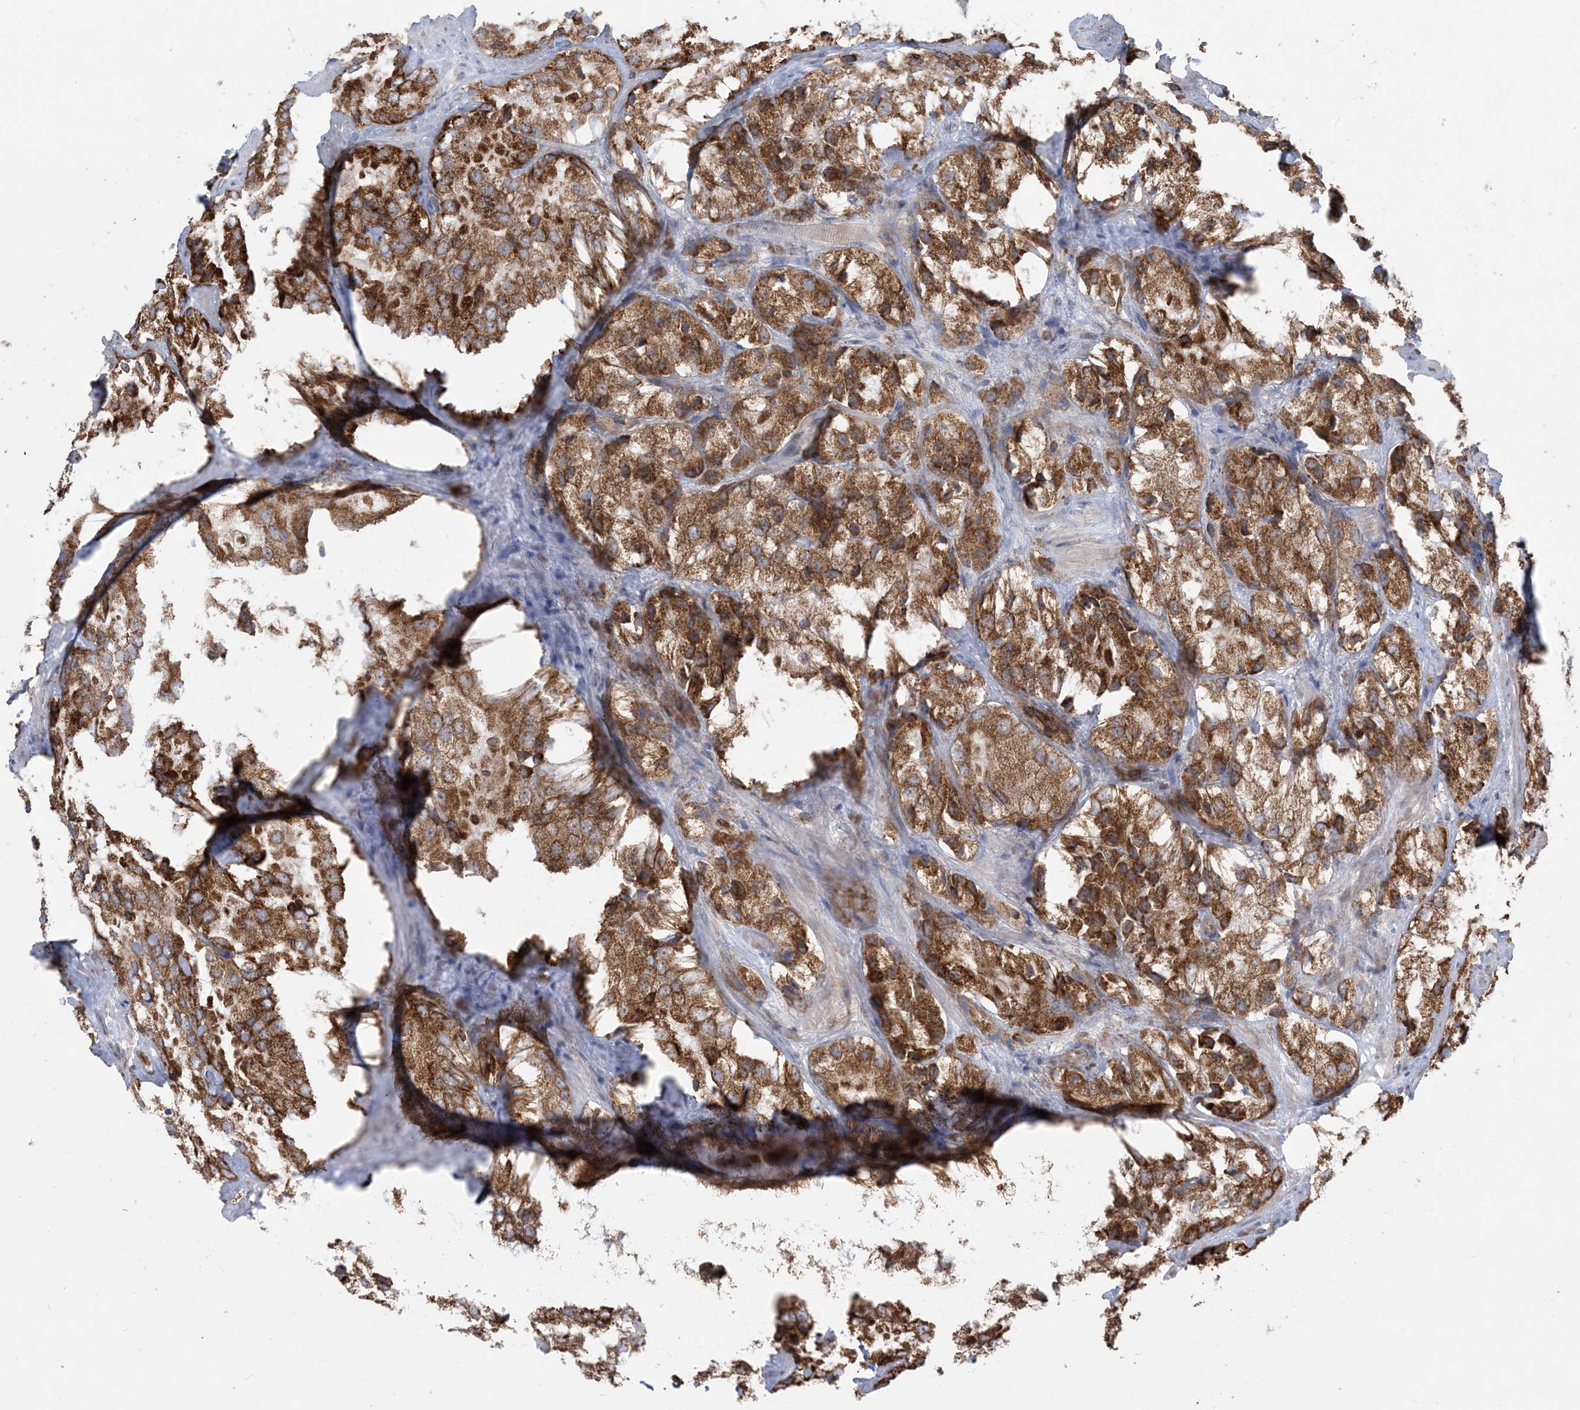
{"staining": {"intensity": "moderate", "quantity": ">75%", "location": "cytoplasmic/membranous"}, "tissue": "prostate cancer", "cell_type": "Tumor cells", "image_type": "cancer", "snomed": [{"axis": "morphology", "description": "Adenocarcinoma, High grade"}, {"axis": "topography", "description": "Prostate"}], "caption": "Brown immunohistochemical staining in prostate cancer (high-grade adenocarcinoma) shows moderate cytoplasmic/membranous staining in approximately >75% of tumor cells. The staining was performed using DAB, with brown indicating positive protein expression. Nuclei are stained blue with hematoxylin.", "gene": "UBXN4", "patient": {"sex": "male", "age": 66}}